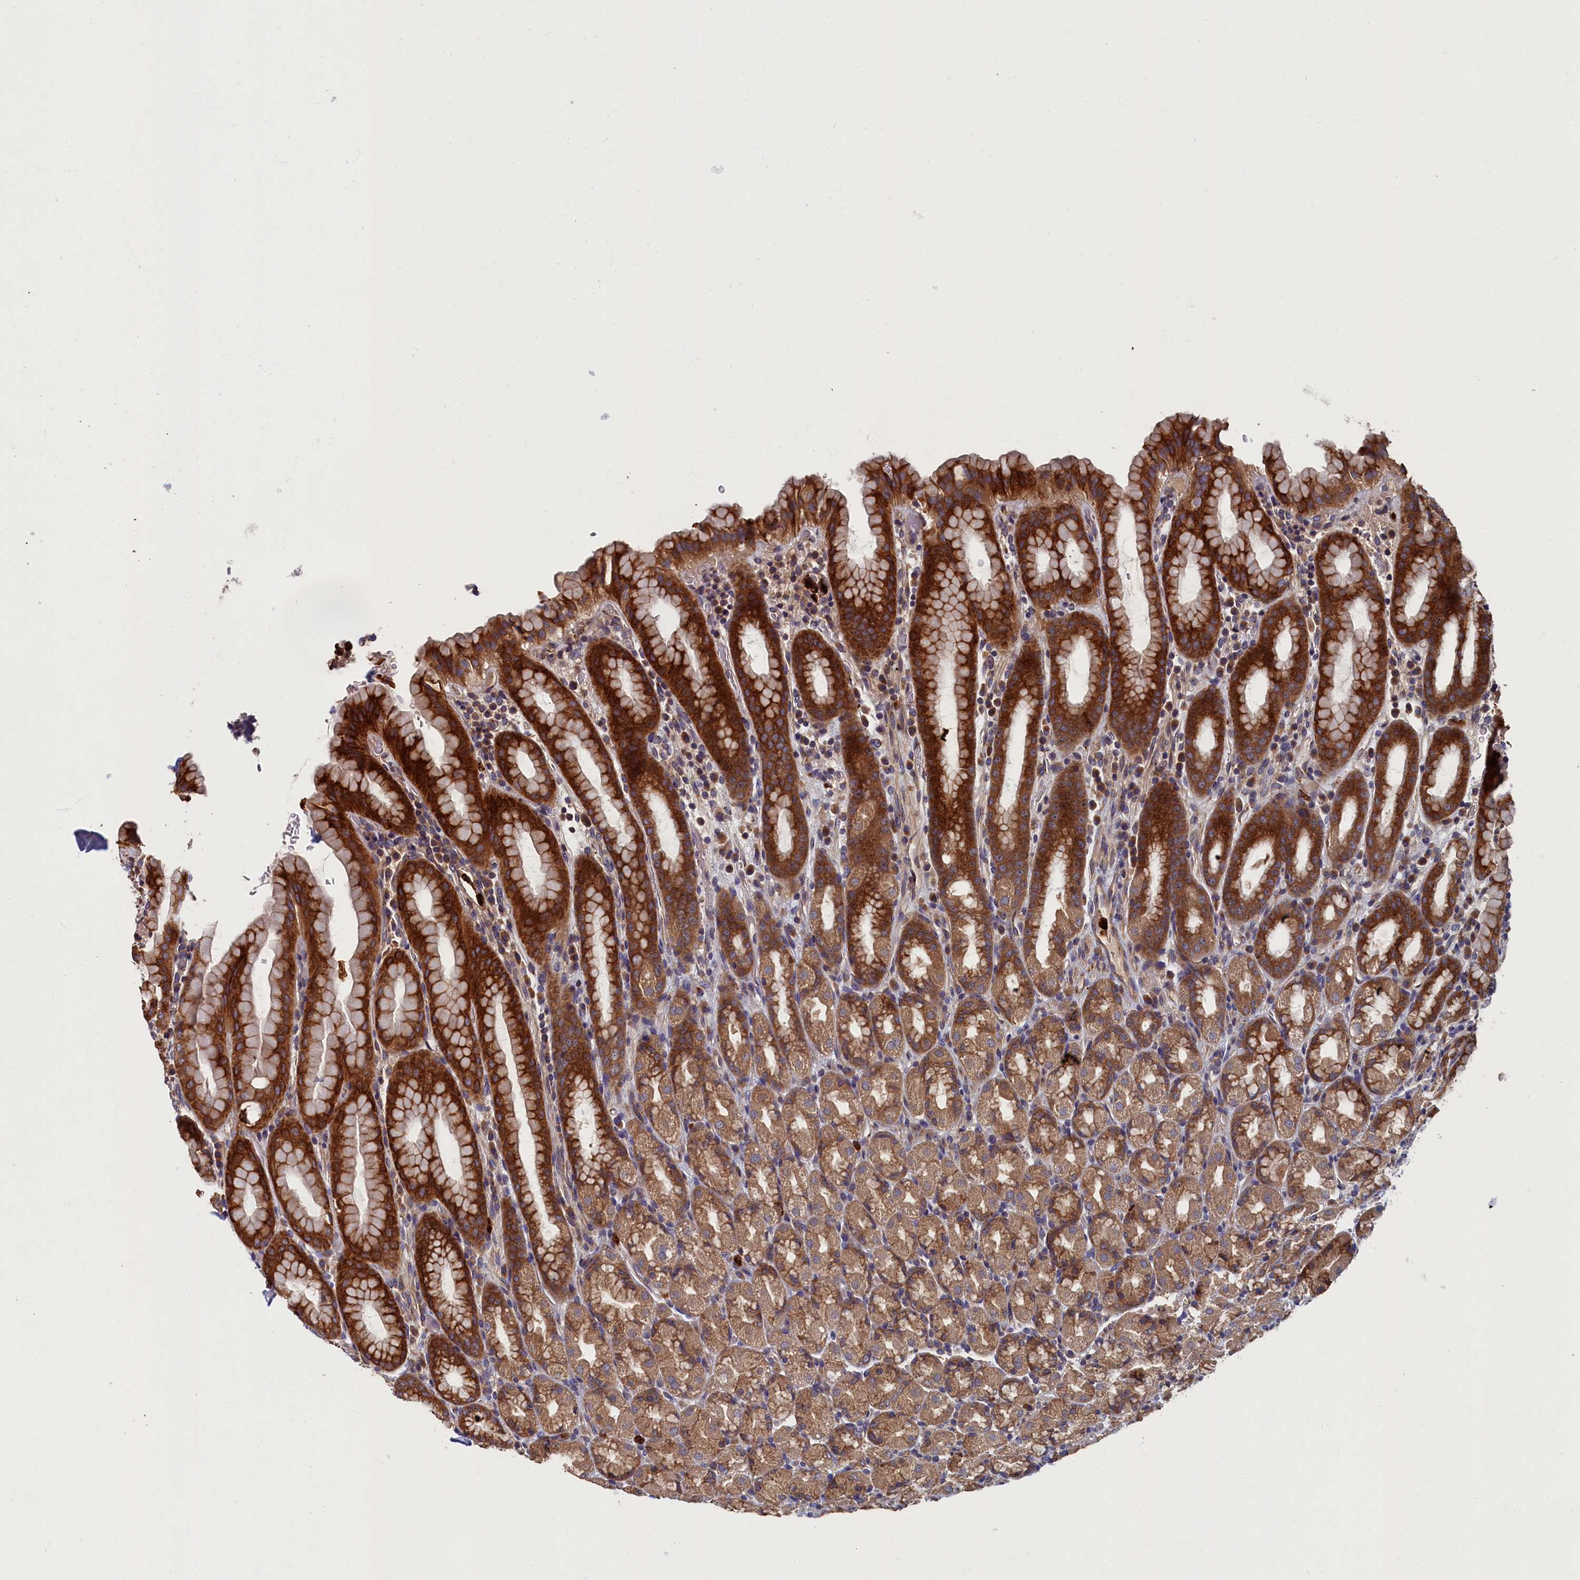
{"staining": {"intensity": "strong", "quantity": ">75%", "location": "cytoplasmic/membranous"}, "tissue": "stomach", "cell_type": "Glandular cells", "image_type": "normal", "snomed": [{"axis": "morphology", "description": "Normal tissue, NOS"}, {"axis": "topography", "description": "Stomach, upper"}, {"axis": "topography", "description": "Stomach, lower"}, {"axis": "topography", "description": "Small intestine"}], "caption": "Immunohistochemical staining of benign human stomach reveals strong cytoplasmic/membranous protein expression in approximately >75% of glandular cells.", "gene": "TNK2", "patient": {"sex": "male", "age": 68}}